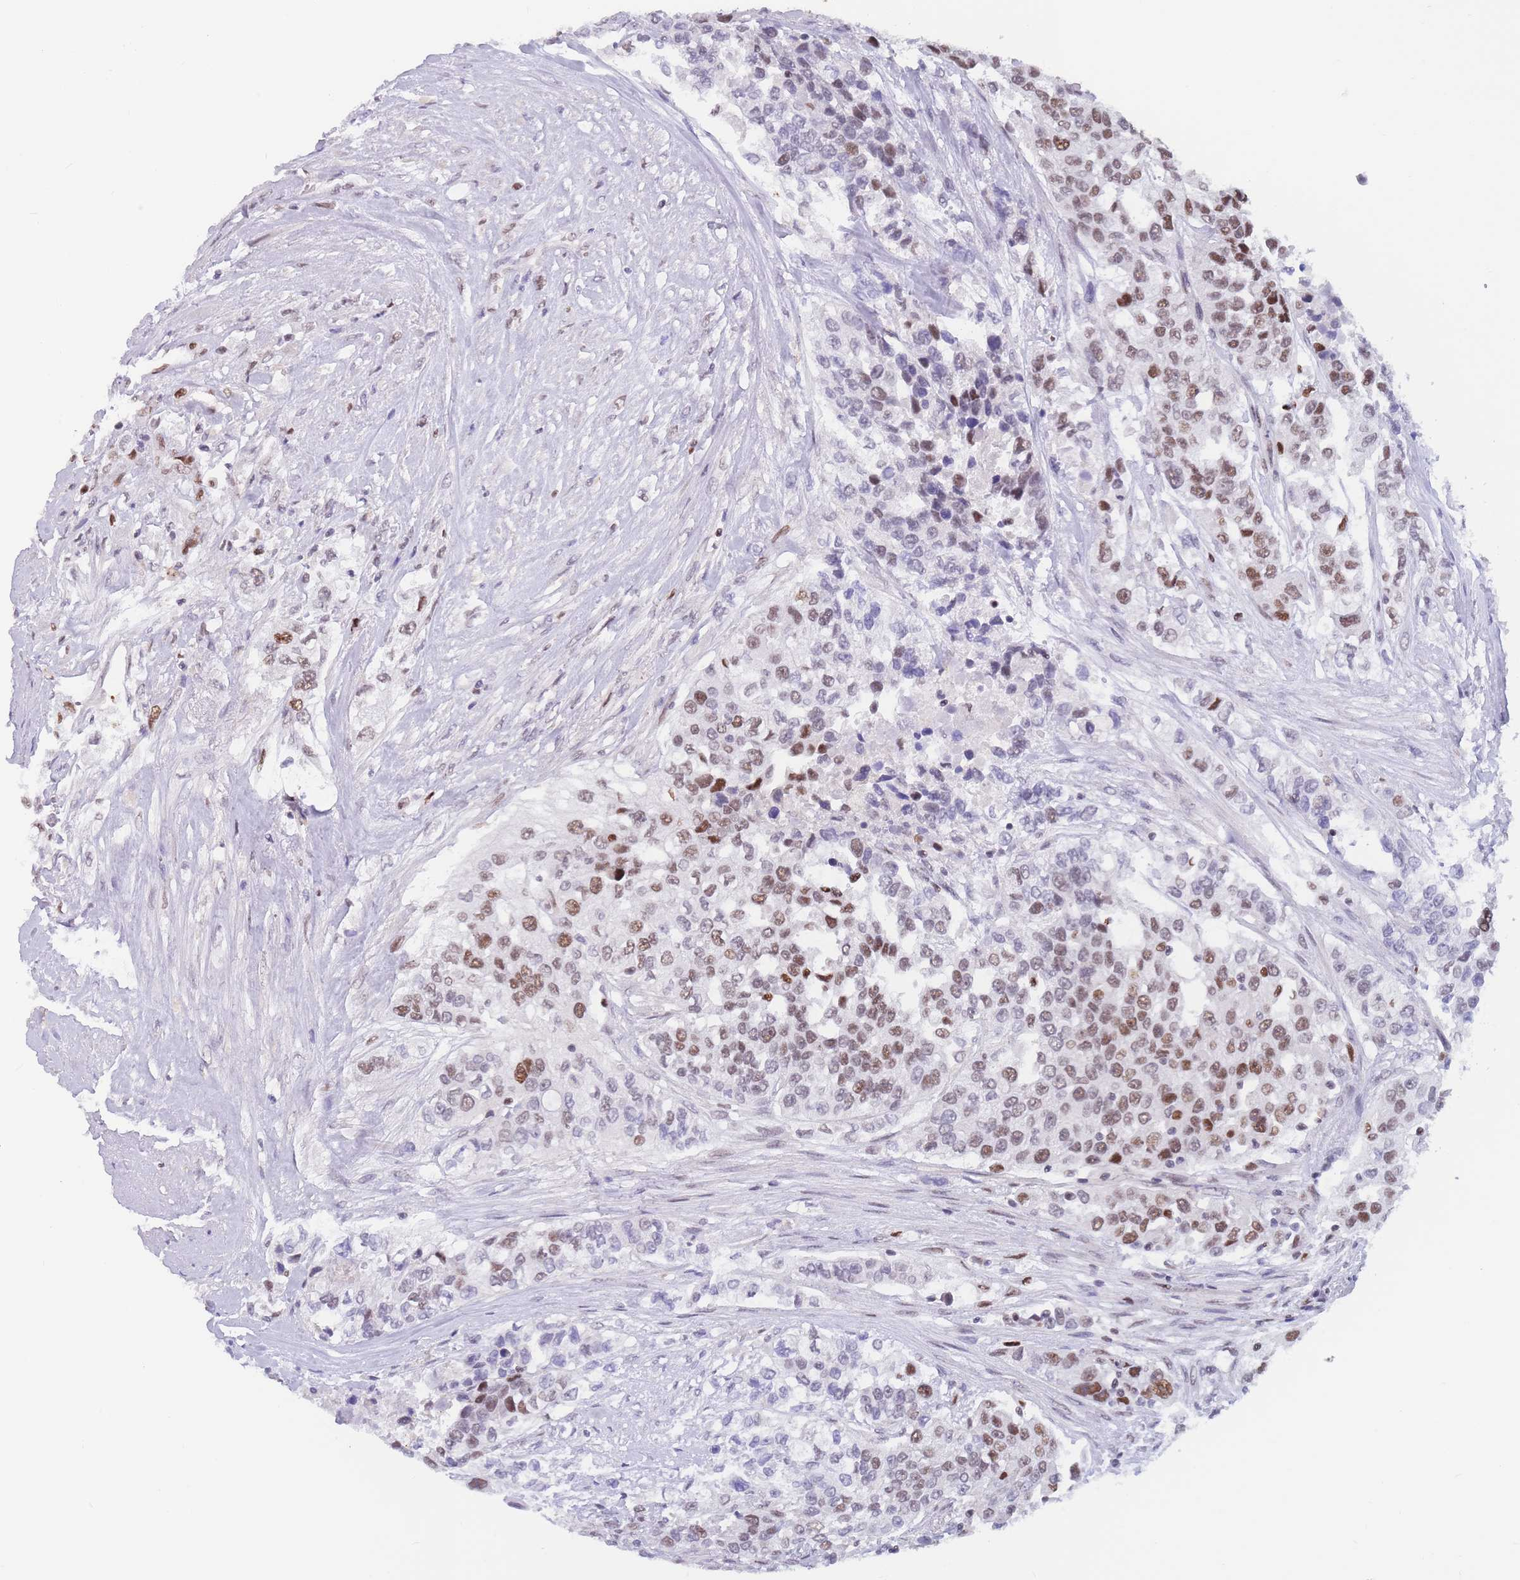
{"staining": {"intensity": "moderate", "quantity": "25%-75%", "location": "nuclear"}, "tissue": "urothelial cancer", "cell_type": "Tumor cells", "image_type": "cancer", "snomed": [{"axis": "morphology", "description": "Urothelial carcinoma, High grade"}, {"axis": "topography", "description": "Urinary bladder"}], "caption": "Brown immunohistochemical staining in human urothelial cancer reveals moderate nuclear expression in approximately 25%-75% of tumor cells.", "gene": "NASP", "patient": {"sex": "female", "age": 80}}